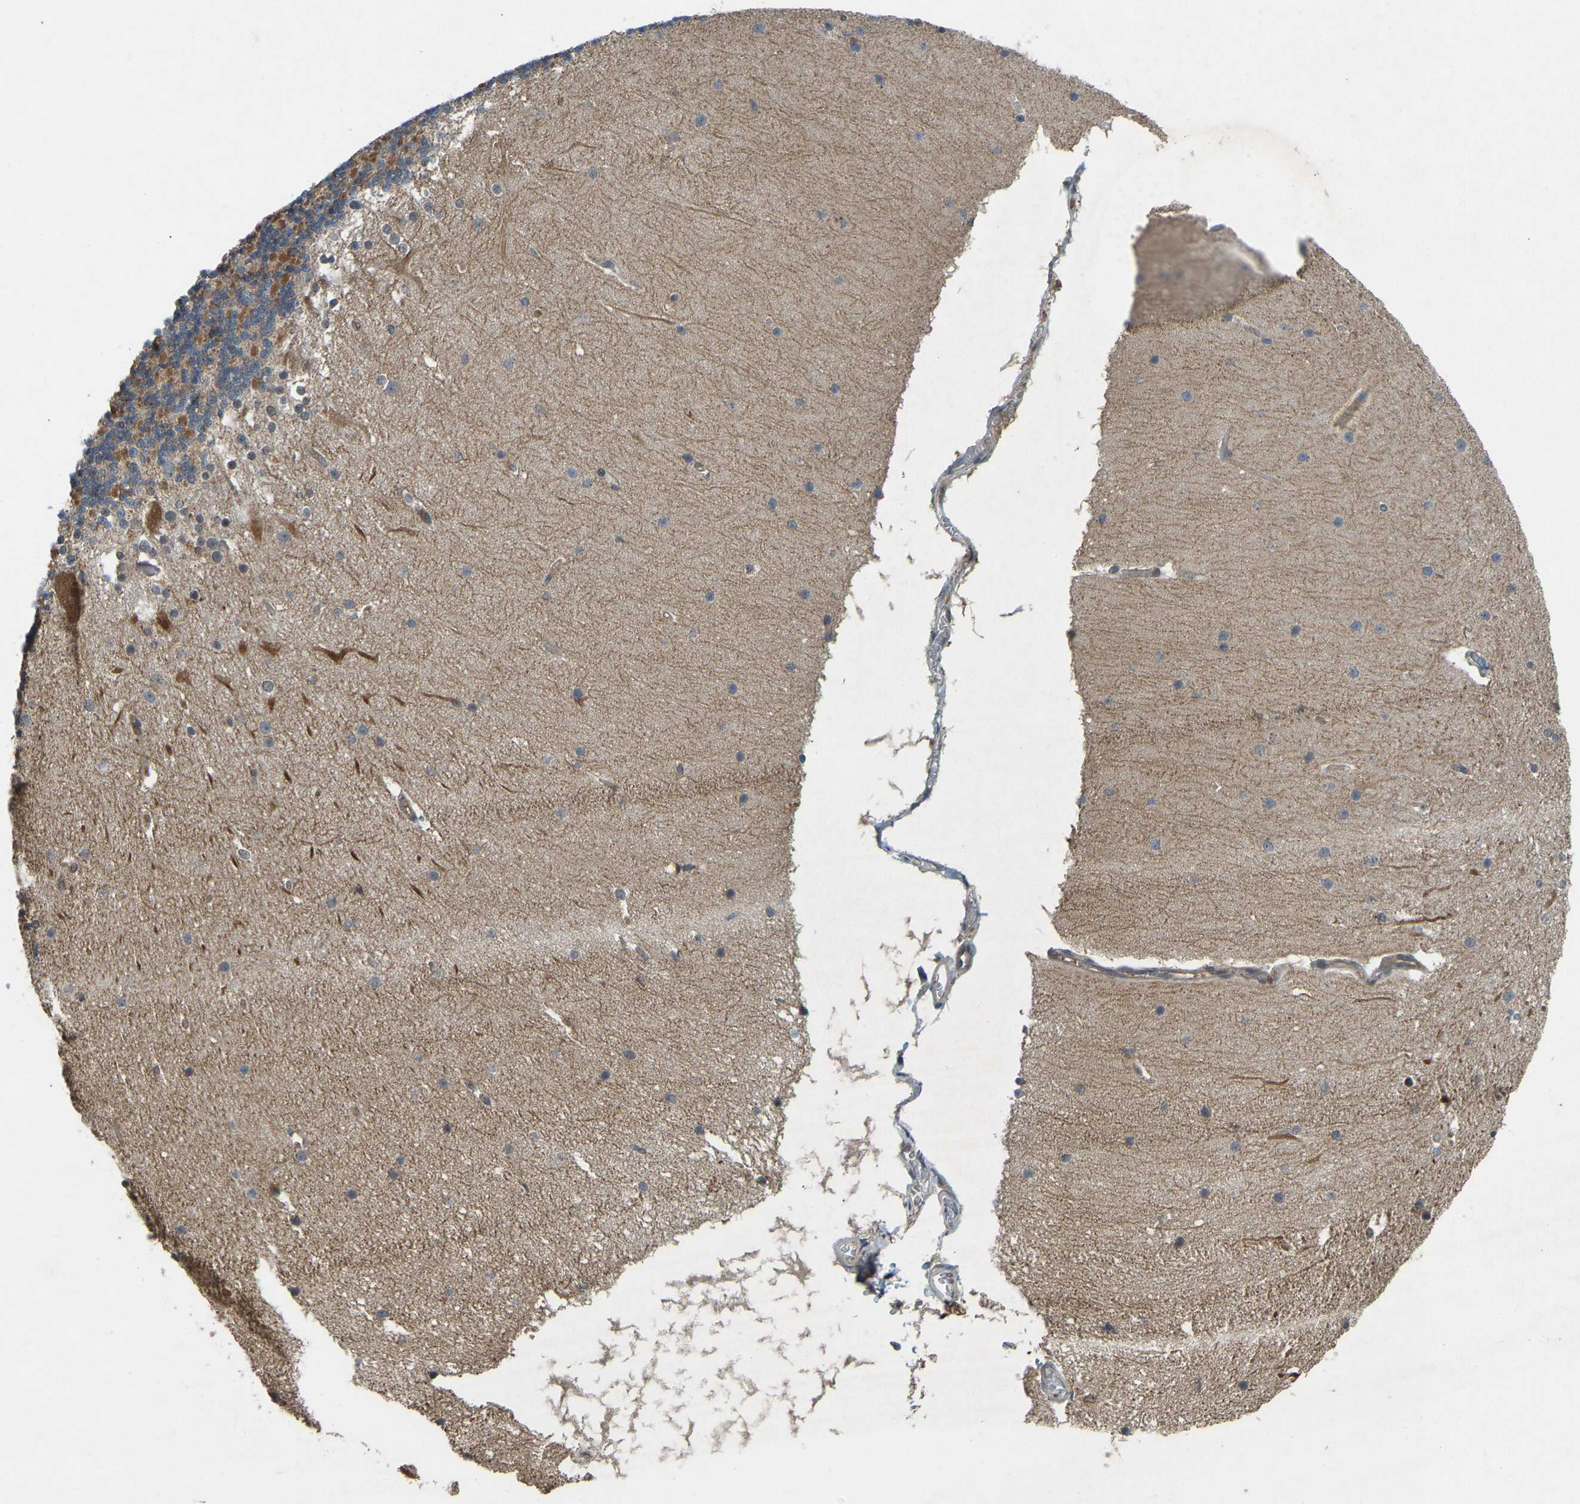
{"staining": {"intensity": "moderate", "quantity": "25%-75%", "location": "cytoplasmic/membranous"}, "tissue": "cerebellum", "cell_type": "Cells in granular layer", "image_type": "normal", "snomed": [{"axis": "morphology", "description": "Normal tissue, NOS"}, {"axis": "topography", "description": "Cerebellum"}], "caption": "Protein analysis of unremarkable cerebellum exhibits moderate cytoplasmic/membranous expression in about 25%-75% of cells in granular layer. The staining was performed using DAB to visualize the protein expression in brown, while the nuclei were stained in blue with hematoxylin (Magnification: 20x).", "gene": "ZNF71", "patient": {"sex": "female", "age": 19}}